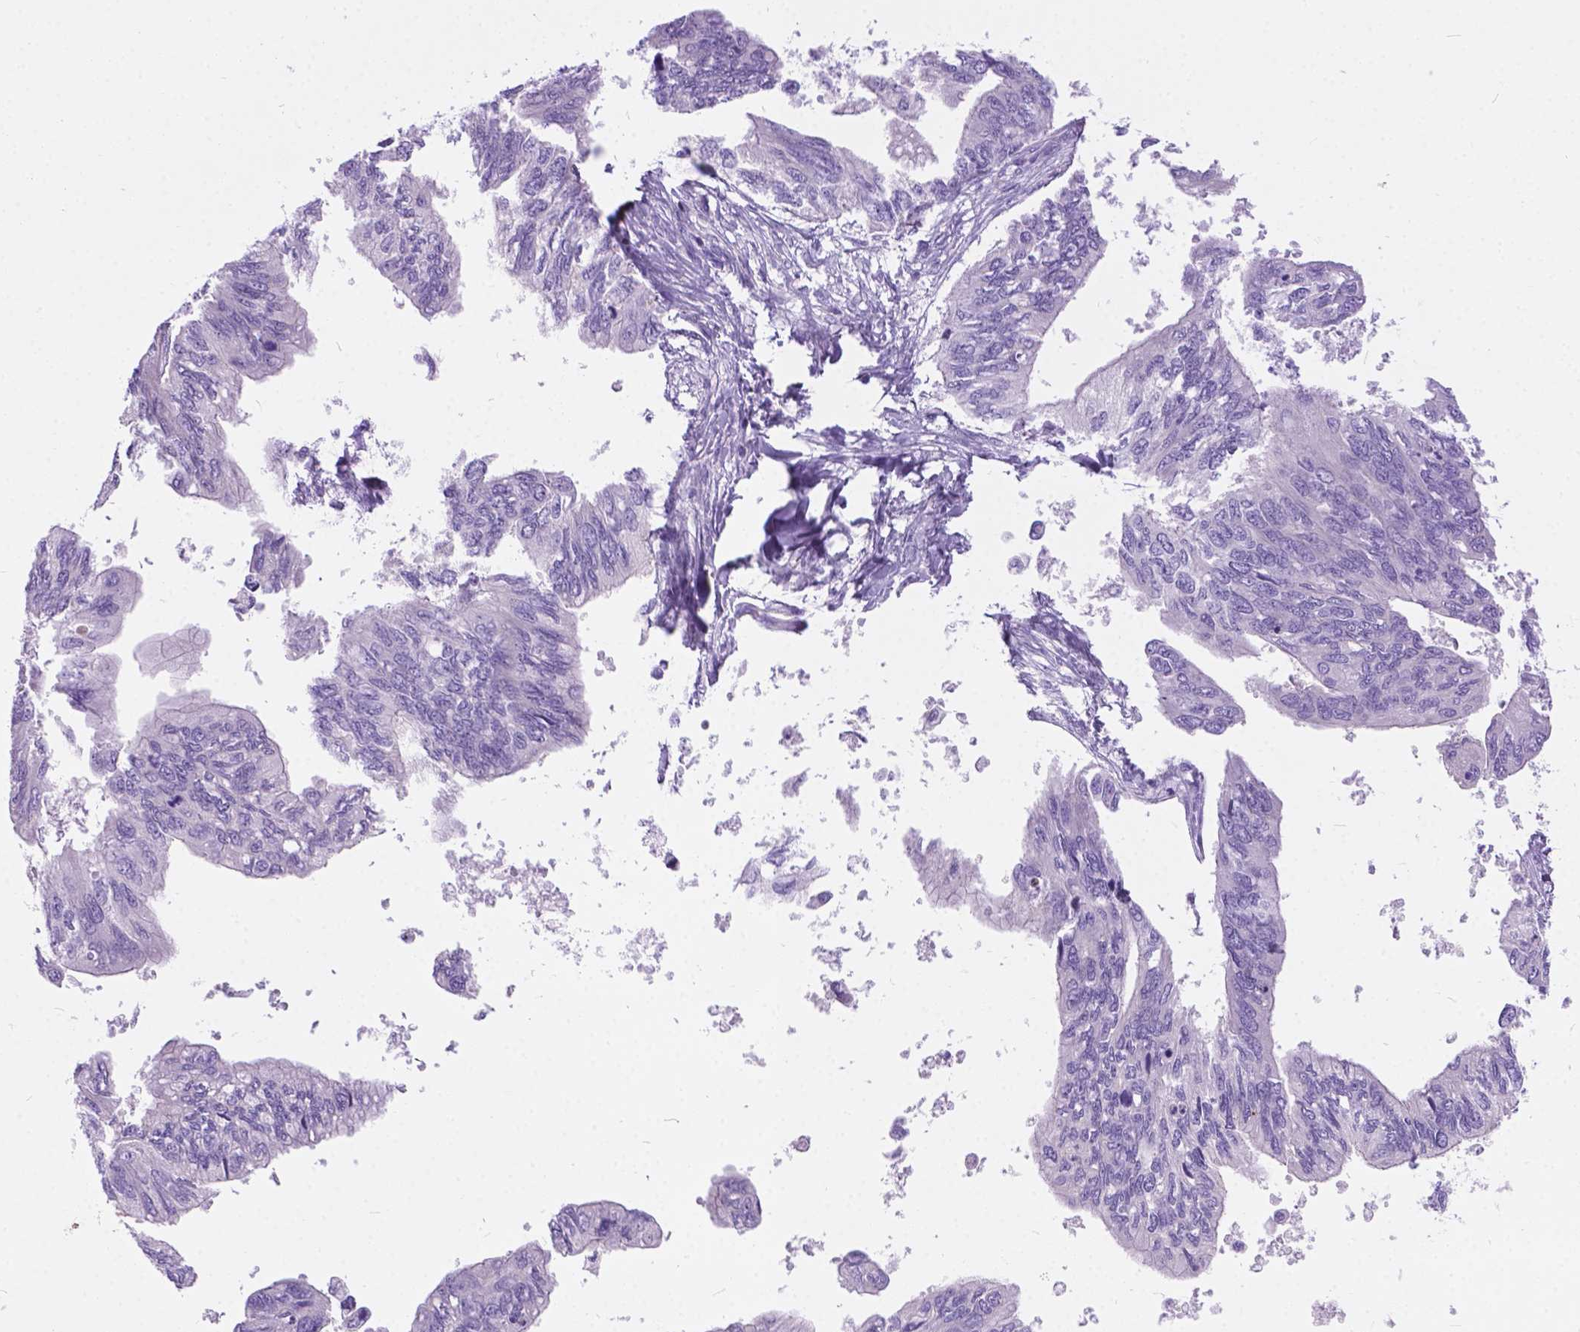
{"staining": {"intensity": "negative", "quantity": "none", "location": "none"}, "tissue": "ovarian cancer", "cell_type": "Tumor cells", "image_type": "cancer", "snomed": [{"axis": "morphology", "description": "Cystadenocarcinoma, mucinous, NOS"}, {"axis": "topography", "description": "Ovary"}], "caption": "DAB (3,3'-diaminobenzidine) immunohistochemical staining of ovarian cancer (mucinous cystadenocarcinoma) displays no significant positivity in tumor cells. (Immunohistochemistry, brightfield microscopy, high magnification).", "gene": "ARMS2", "patient": {"sex": "female", "age": 76}}